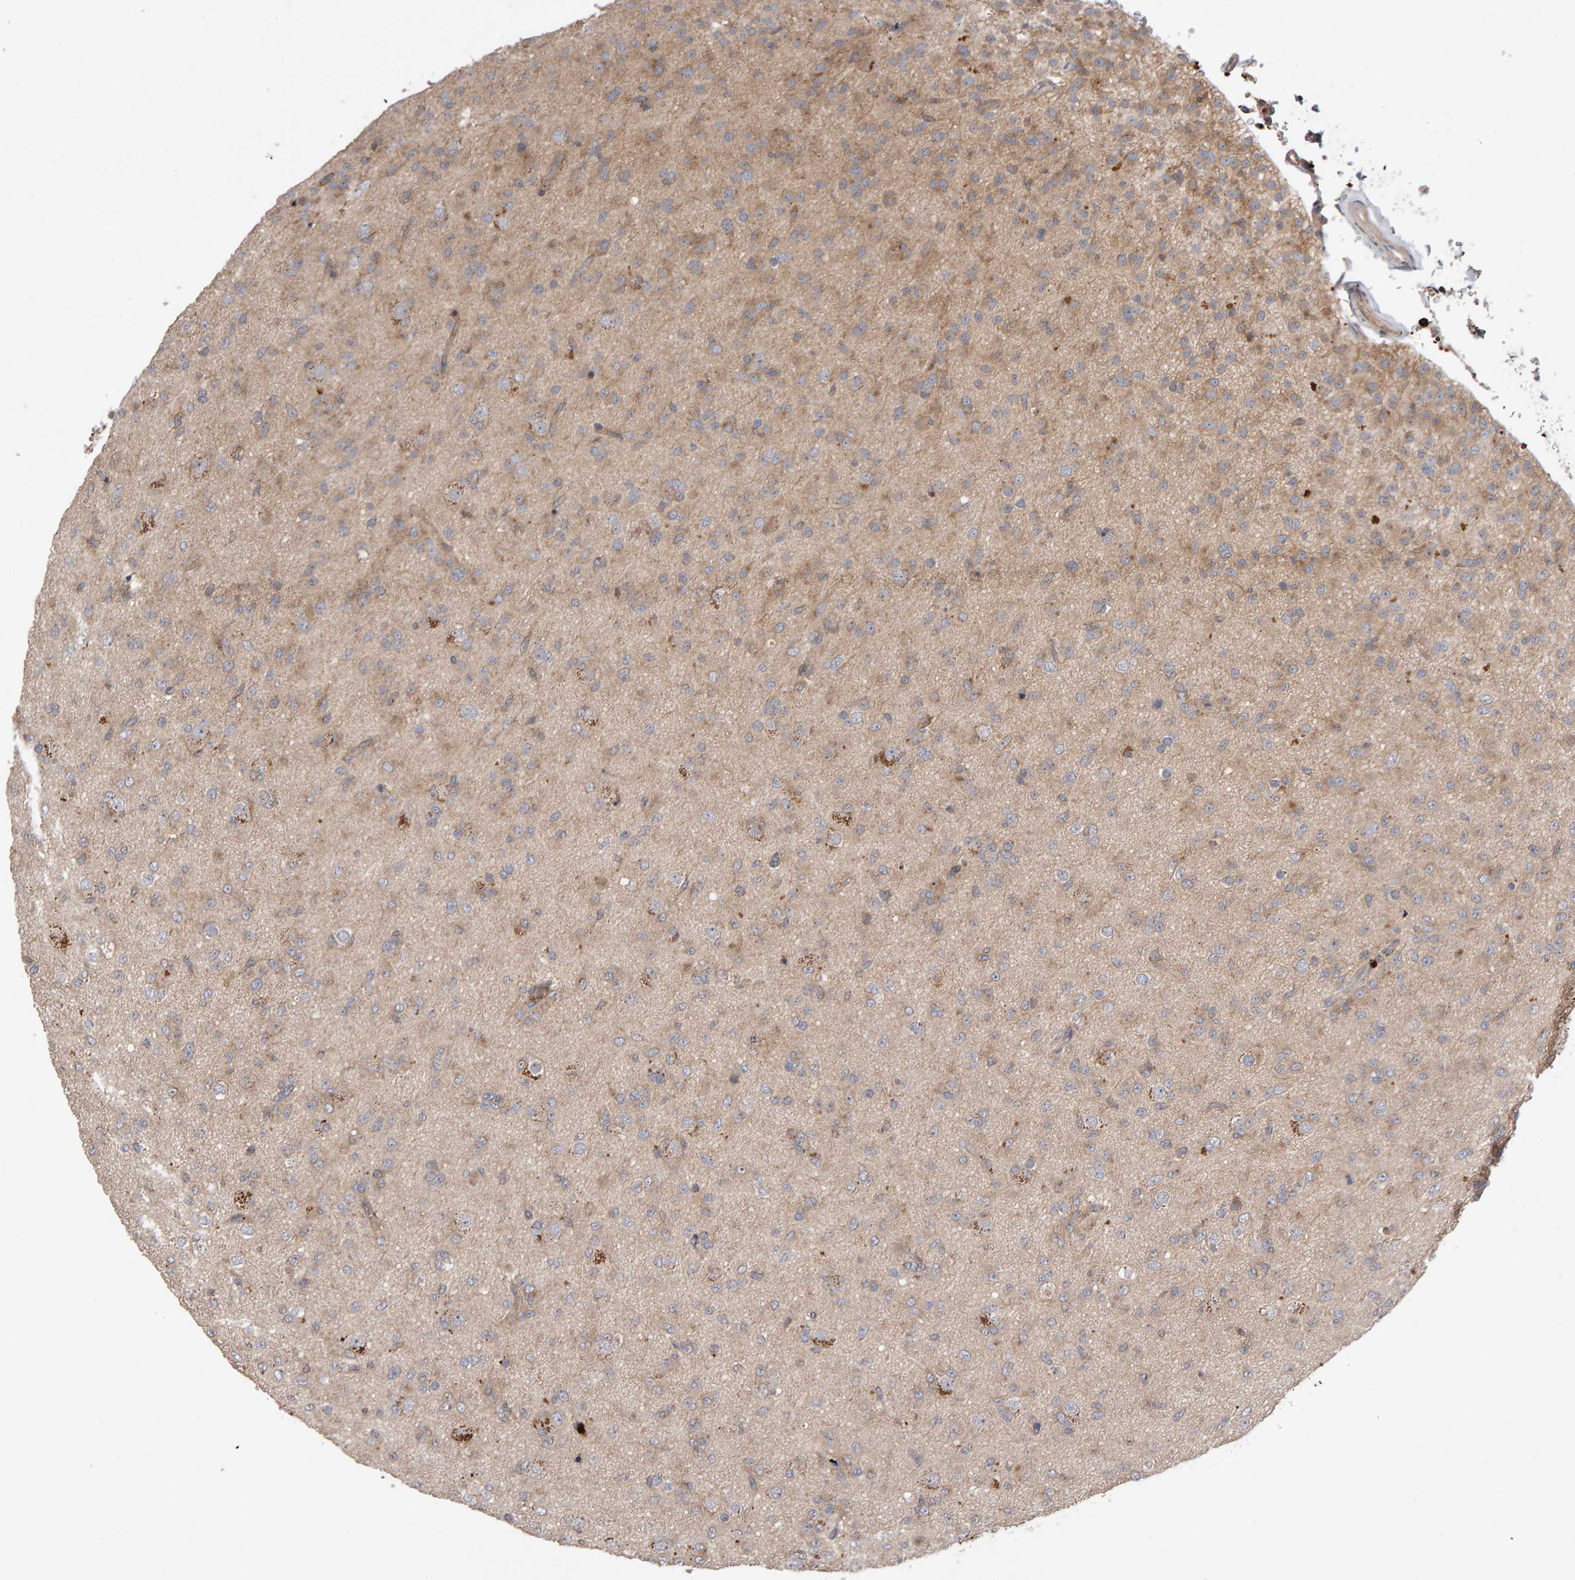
{"staining": {"intensity": "weak", "quantity": ">75%", "location": "cytoplasmic/membranous"}, "tissue": "glioma", "cell_type": "Tumor cells", "image_type": "cancer", "snomed": [{"axis": "morphology", "description": "Glioma, malignant, Low grade"}, {"axis": "topography", "description": "Brain"}], "caption": "Low-grade glioma (malignant) tissue demonstrates weak cytoplasmic/membranous positivity in approximately >75% of tumor cells, visualized by immunohistochemistry. (Stains: DAB in brown, nuclei in blue, Microscopy: brightfield microscopy at high magnification).", "gene": "PGS1", "patient": {"sex": "male", "age": 65}}